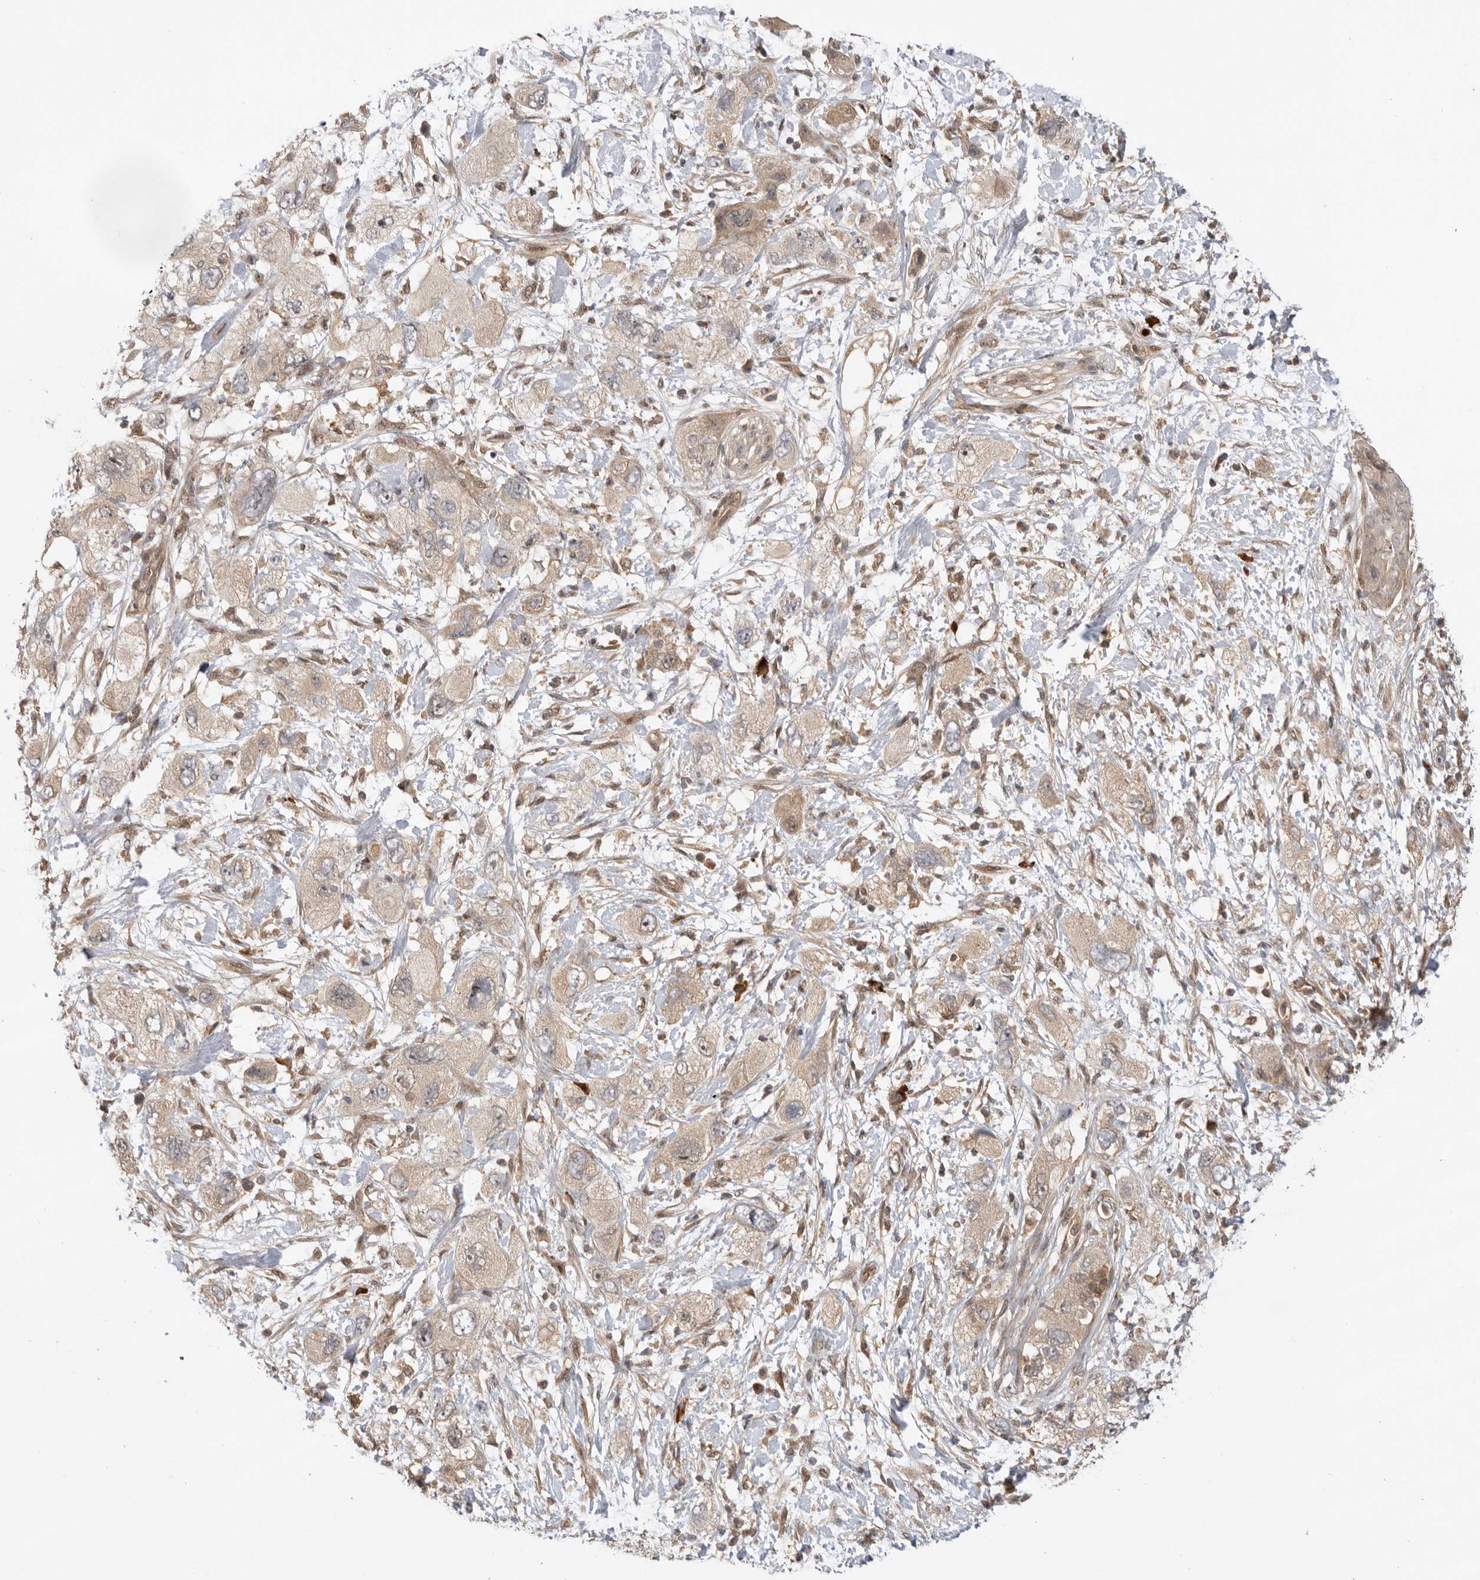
{"staining": {"intensity": "weak", "quantity": ">75%", "location": "cytoplasmic/membranous"}, "tissue": "pancreatic cancer", "cell_type": "Tumor cells", "image_type": "cancer", "snomed": [{"axis": "morphology", "description": "Adenocarcinoma, NOS"}, {"axis": "topography", "description": "Pancreas"}], "caption": "Pancreatic cancer was stained to show a protein in brown. There is low levels of weak cytoplasmic/membranous expression in approximately >75% of tumor cells.", "gene": "DCAF8", "patient": {"sex": "female", "age": 73}}